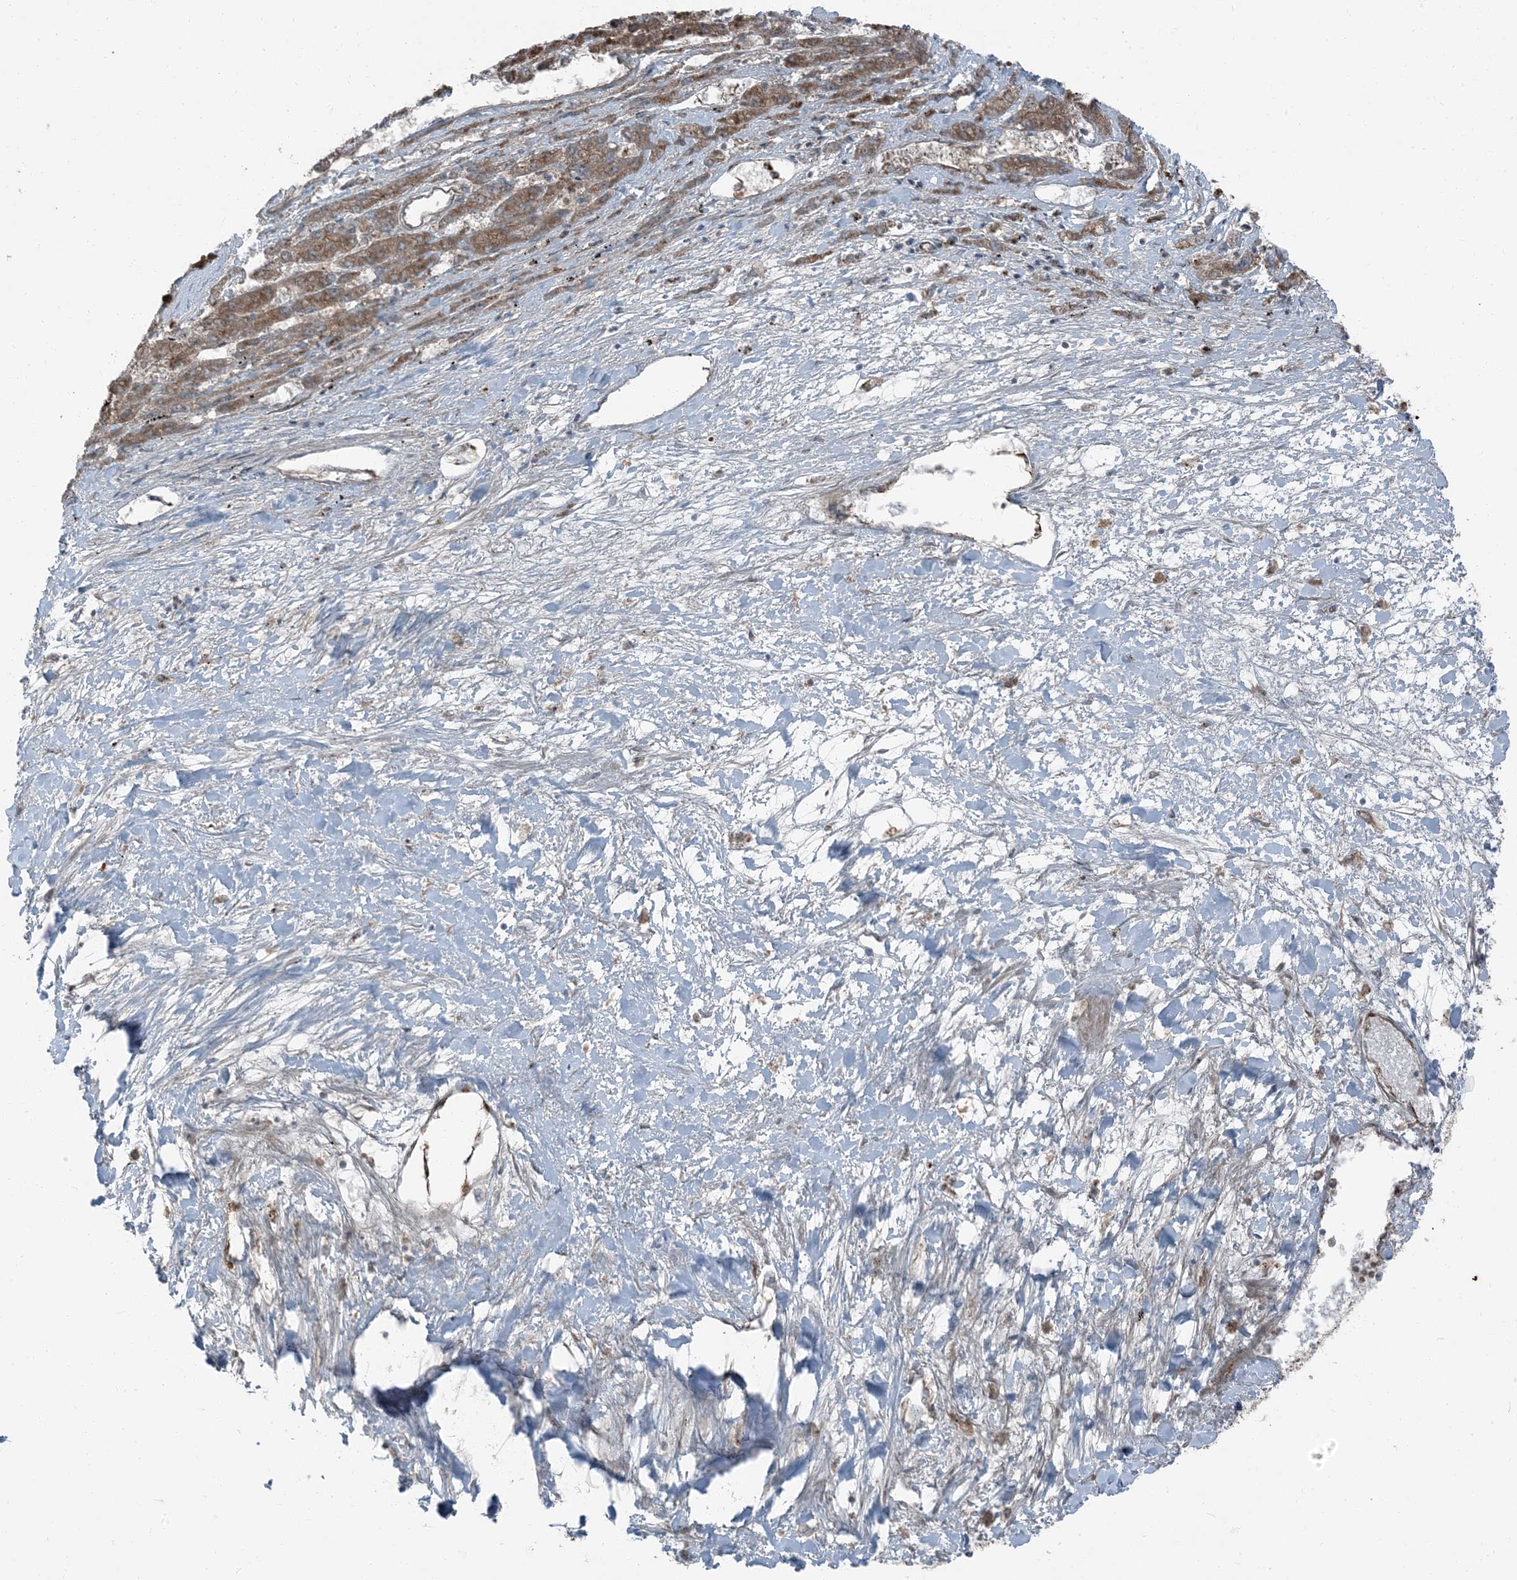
{"staining": {"intensity": "moderate", "quantity": ">75%", "location": "cytoplasmic/membranous"}, "tissue": "liver cancer", "cell_type": "Tumor cells", "image_type": "cancer", "snomed": [{"axis": "morphology", "description": "Carcinoma, Hepatocellular, NOS"}, {"axis": "topography", "description": "Liver"}], "caption": "About >75% of tumor cells in human hepatocellular carcinoma (liver) display moderate cytoplasmic/membranous protein expression as visualized by brown immunohistochemical staining.", "gene": "RAB3GAP1", "patient": {"sex": "female", "age": 73}}